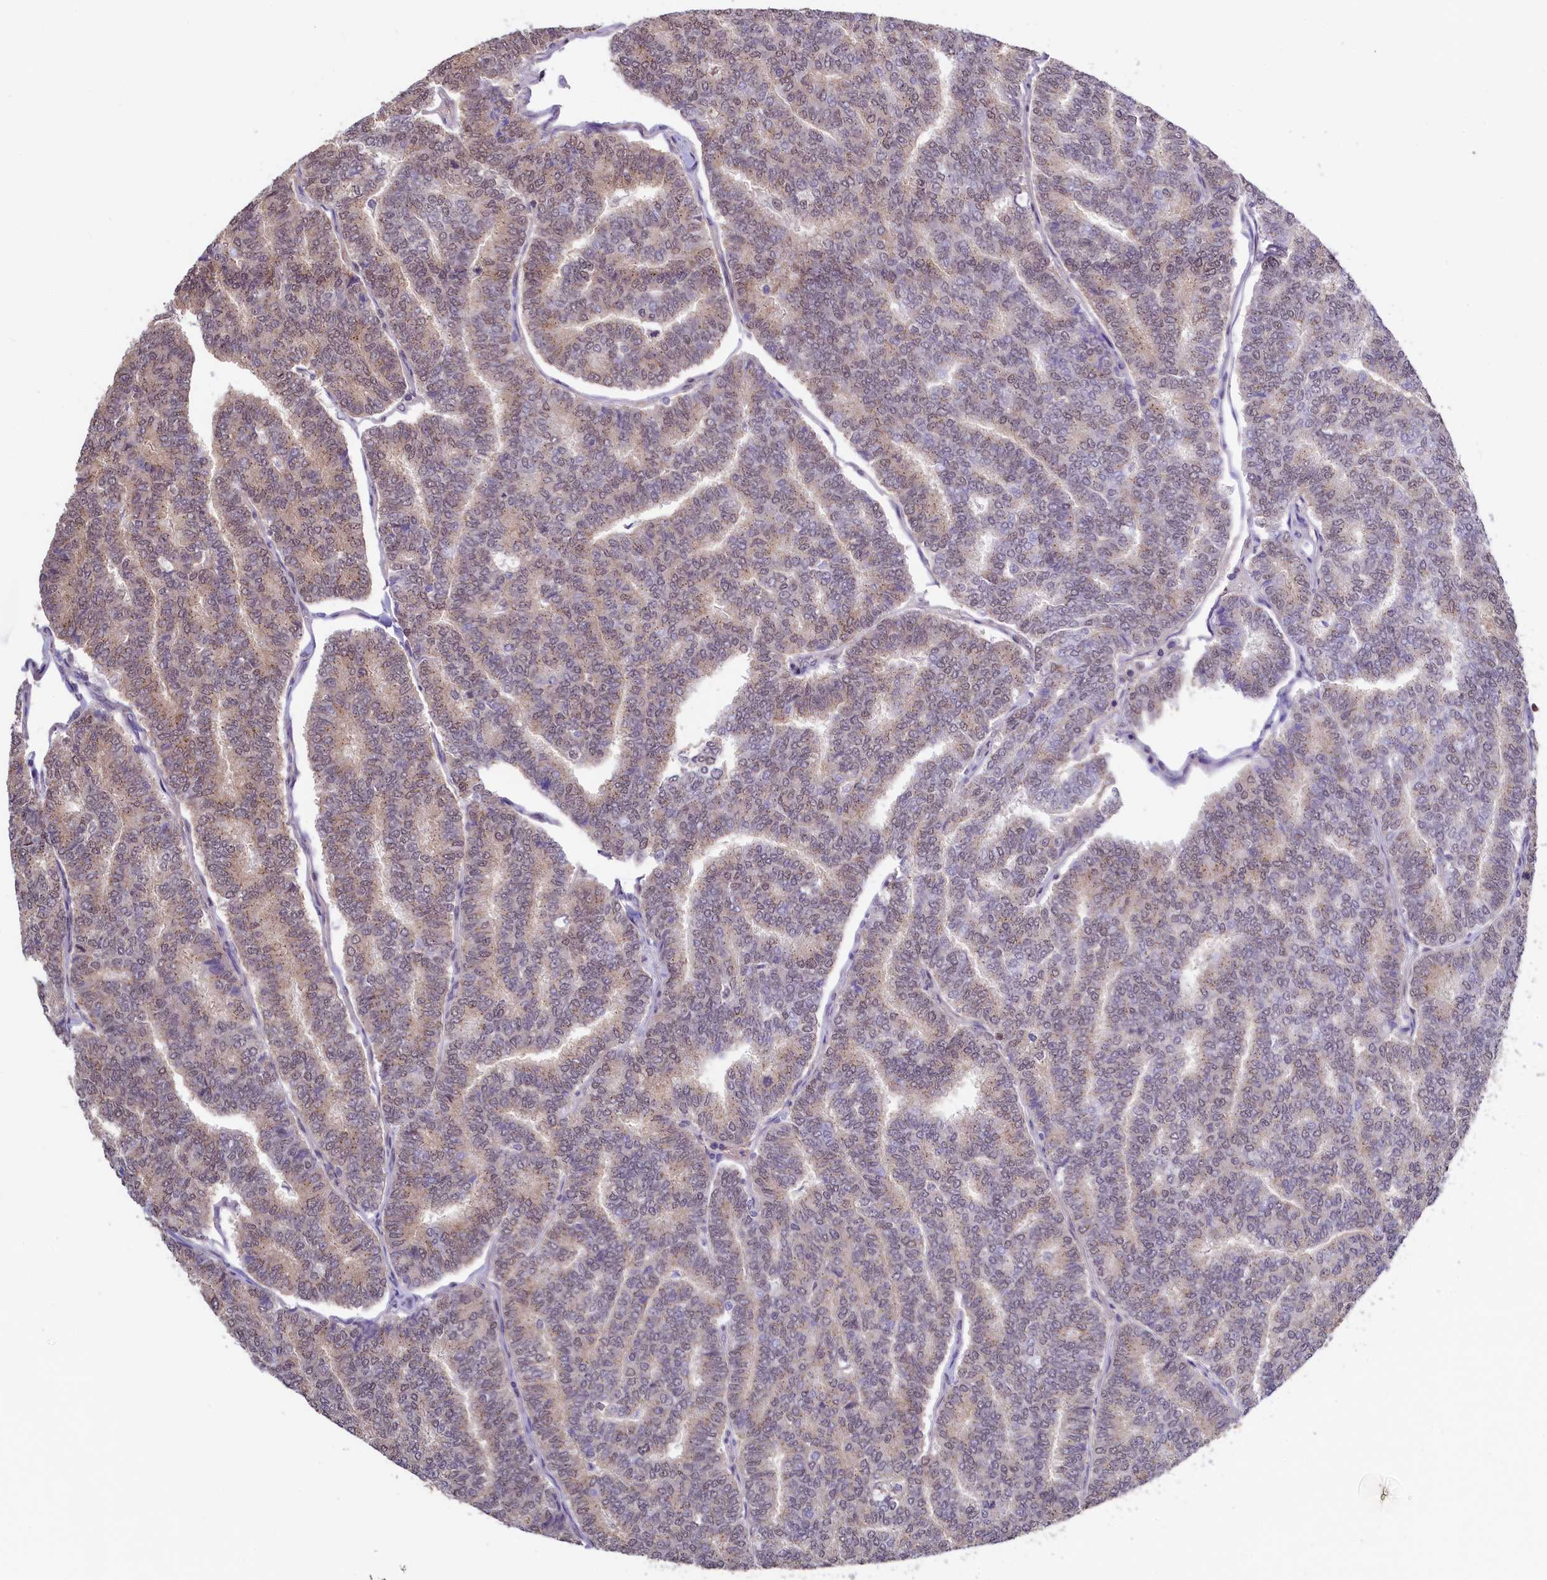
{"staining": {"intensity": "weak", "quantity": ">75%", "location": "cytoplasmic/membranous,nuclear"}, "tissue": "thyroid cancer", "cell_type": "Tumor cells", "image_type": "cancer", "snomed": [{"axis": "morphology", "description": "Papillary adenocarcinoma, NOS"}, {"axis": "topography", "description": "Thyroid gland"}], "caption": "Immunohistochemistry staining of papillary adenocarcinoma (thyroid), which displays low levels of weak cytoplasmic/membranous and nuclear staining in about >75% of tumor cells indicating weak cytoplasmic/membranous and nuclear protein positivity. The staining was performed using DAB (3,3'-diaminobenzidine) (brown) for protein detection and nuclei were counterstained in hematoxylin (blue).", "gene": "SEC24C", "patient": {"sex": "female", "age": 35}}